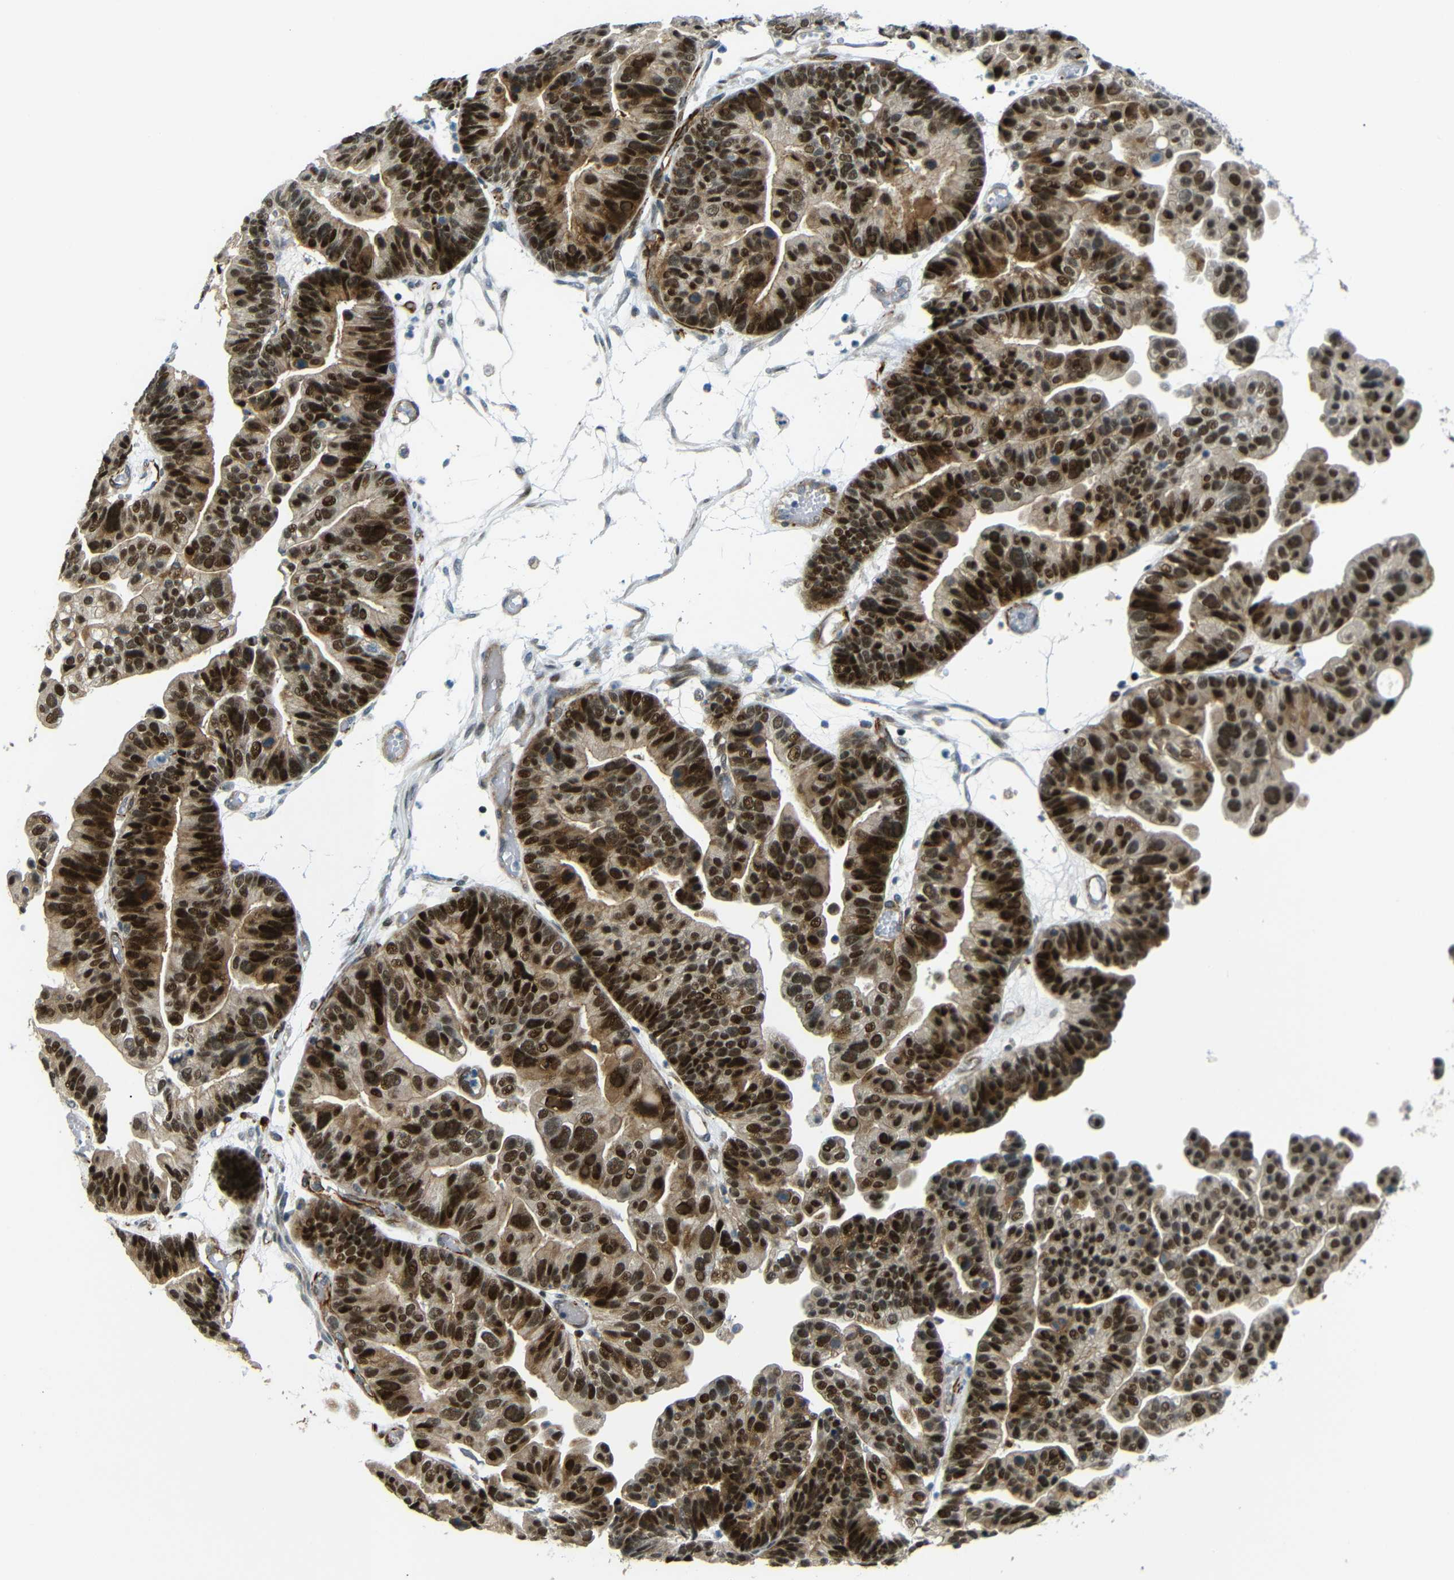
{"staining": {"intensity": "strong", "quantity": ">75%", "location": "cytoplasmic/membranous,nuclear"}, "tissue": "ovarian cancer", "cell_type": "Tumor cells", "image_type": "cancer", "snomed": [{"axis": "morphology", "description": "Cystadenocarcinoma, serous, NOS"}, {"axis": "topography", "description": "Ovary"}], "caption": "This image reveals ovarian cancer stained with immunohistochemistry (IHC) to label a protein in brown. The cytoplasmic/membranous and nuclear of tumor cells show strong positivity for the protein. Nuclei are counter-stained blue.", "gene": "SYDE1", "patient": {"sex": "female", "age": 56}}